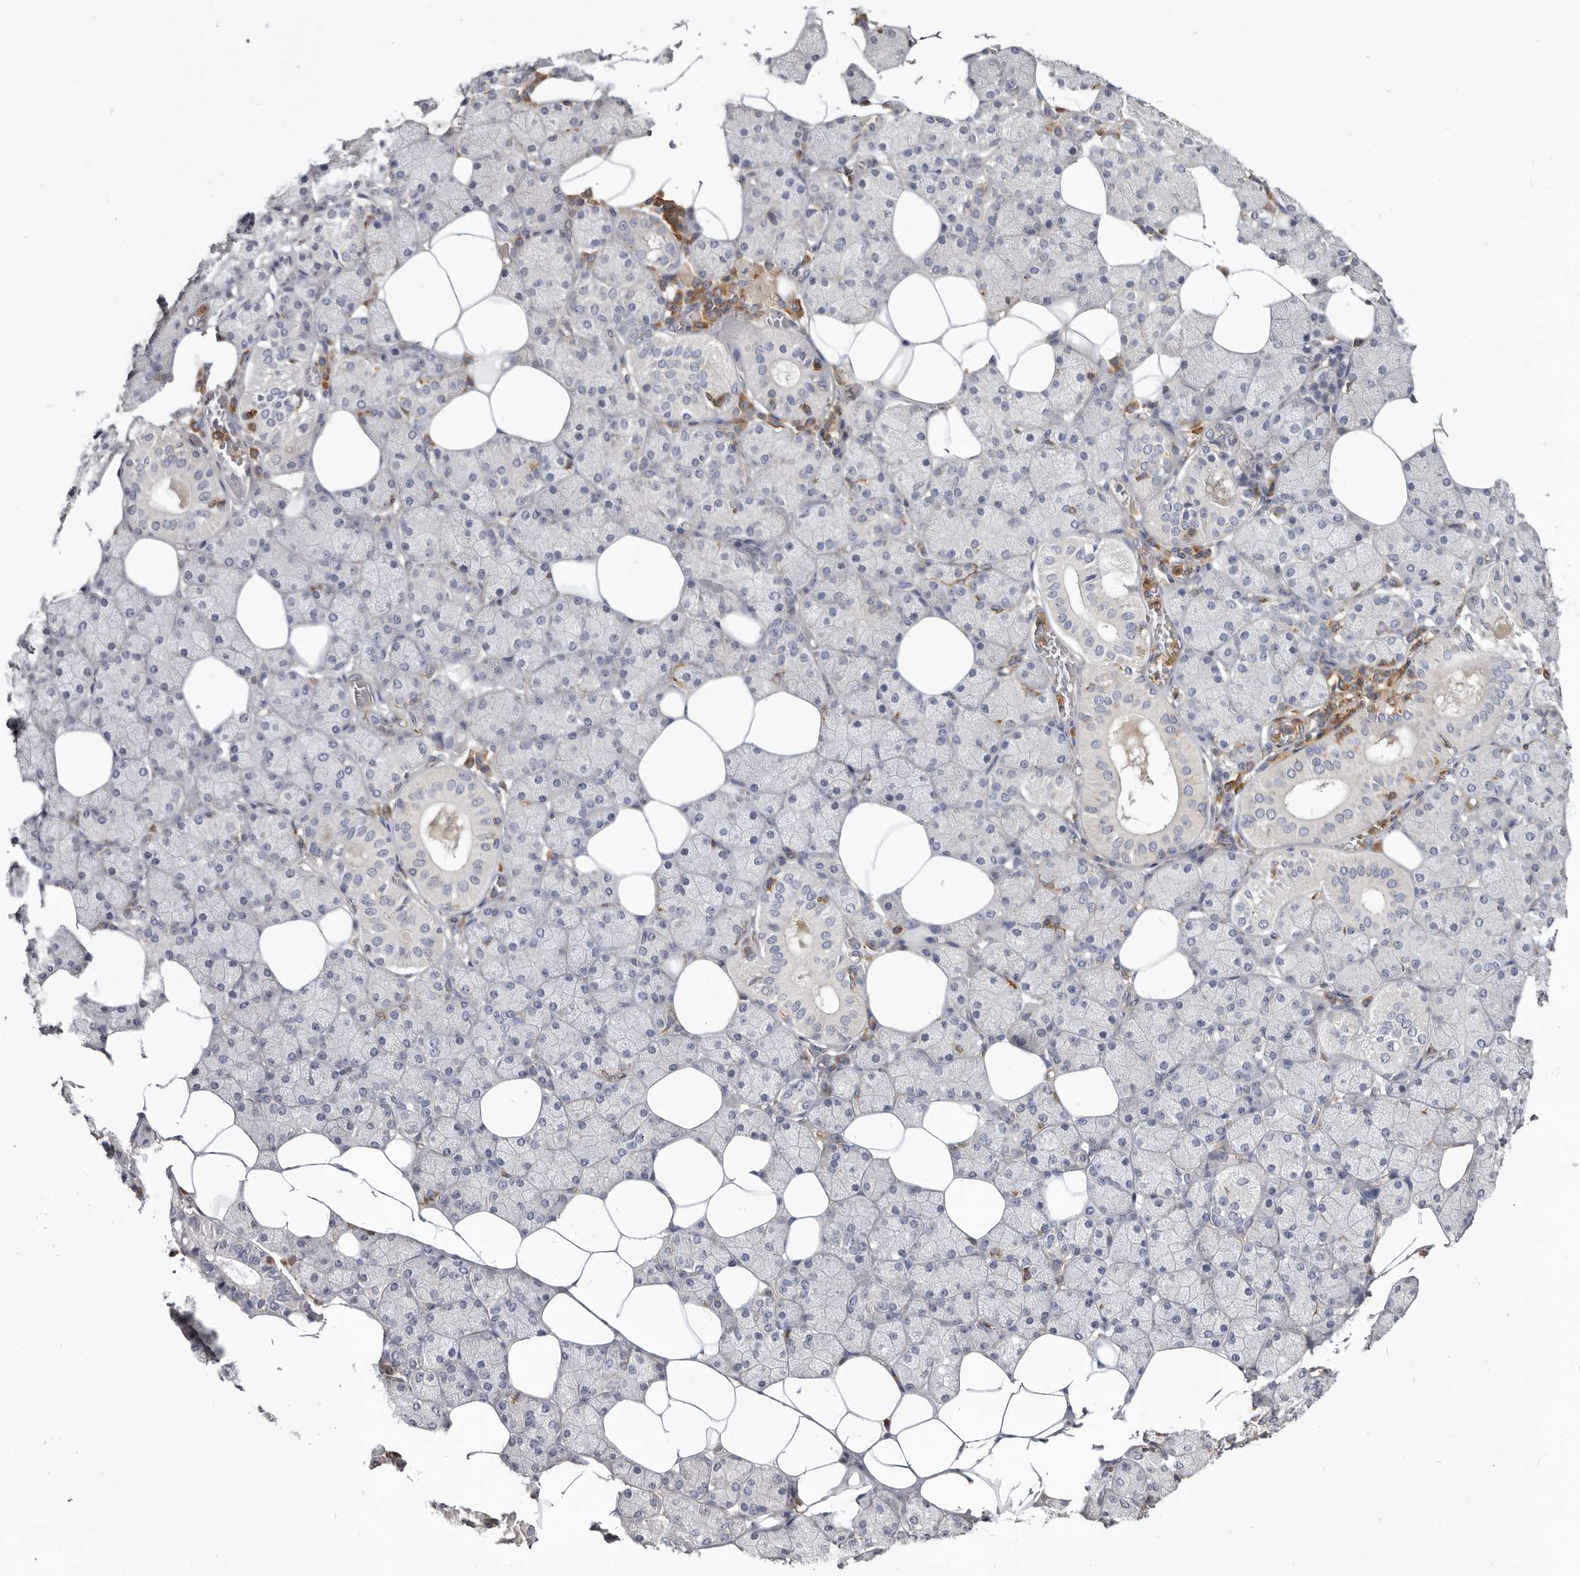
{"staining": {"intensity": "negative", "quantity": "none", "location": "none"}, "tissue": "salivary gland", "cell_type": "Glandular cells", "image_type": "normal", "snomed": [{"axis": "morphology", "description": "Normal tissue, NOS"}, {"axis": "topography", "description": "Salivary gland"}], "caption": "High power microscopy photomicrograph of an immunohistochemistry (IHC) photomicrograph of normal salivary gland, revealing no significant staining in glandular cells.", "gene": "CBL", "patient": {"sex": "female", "age": 33}}